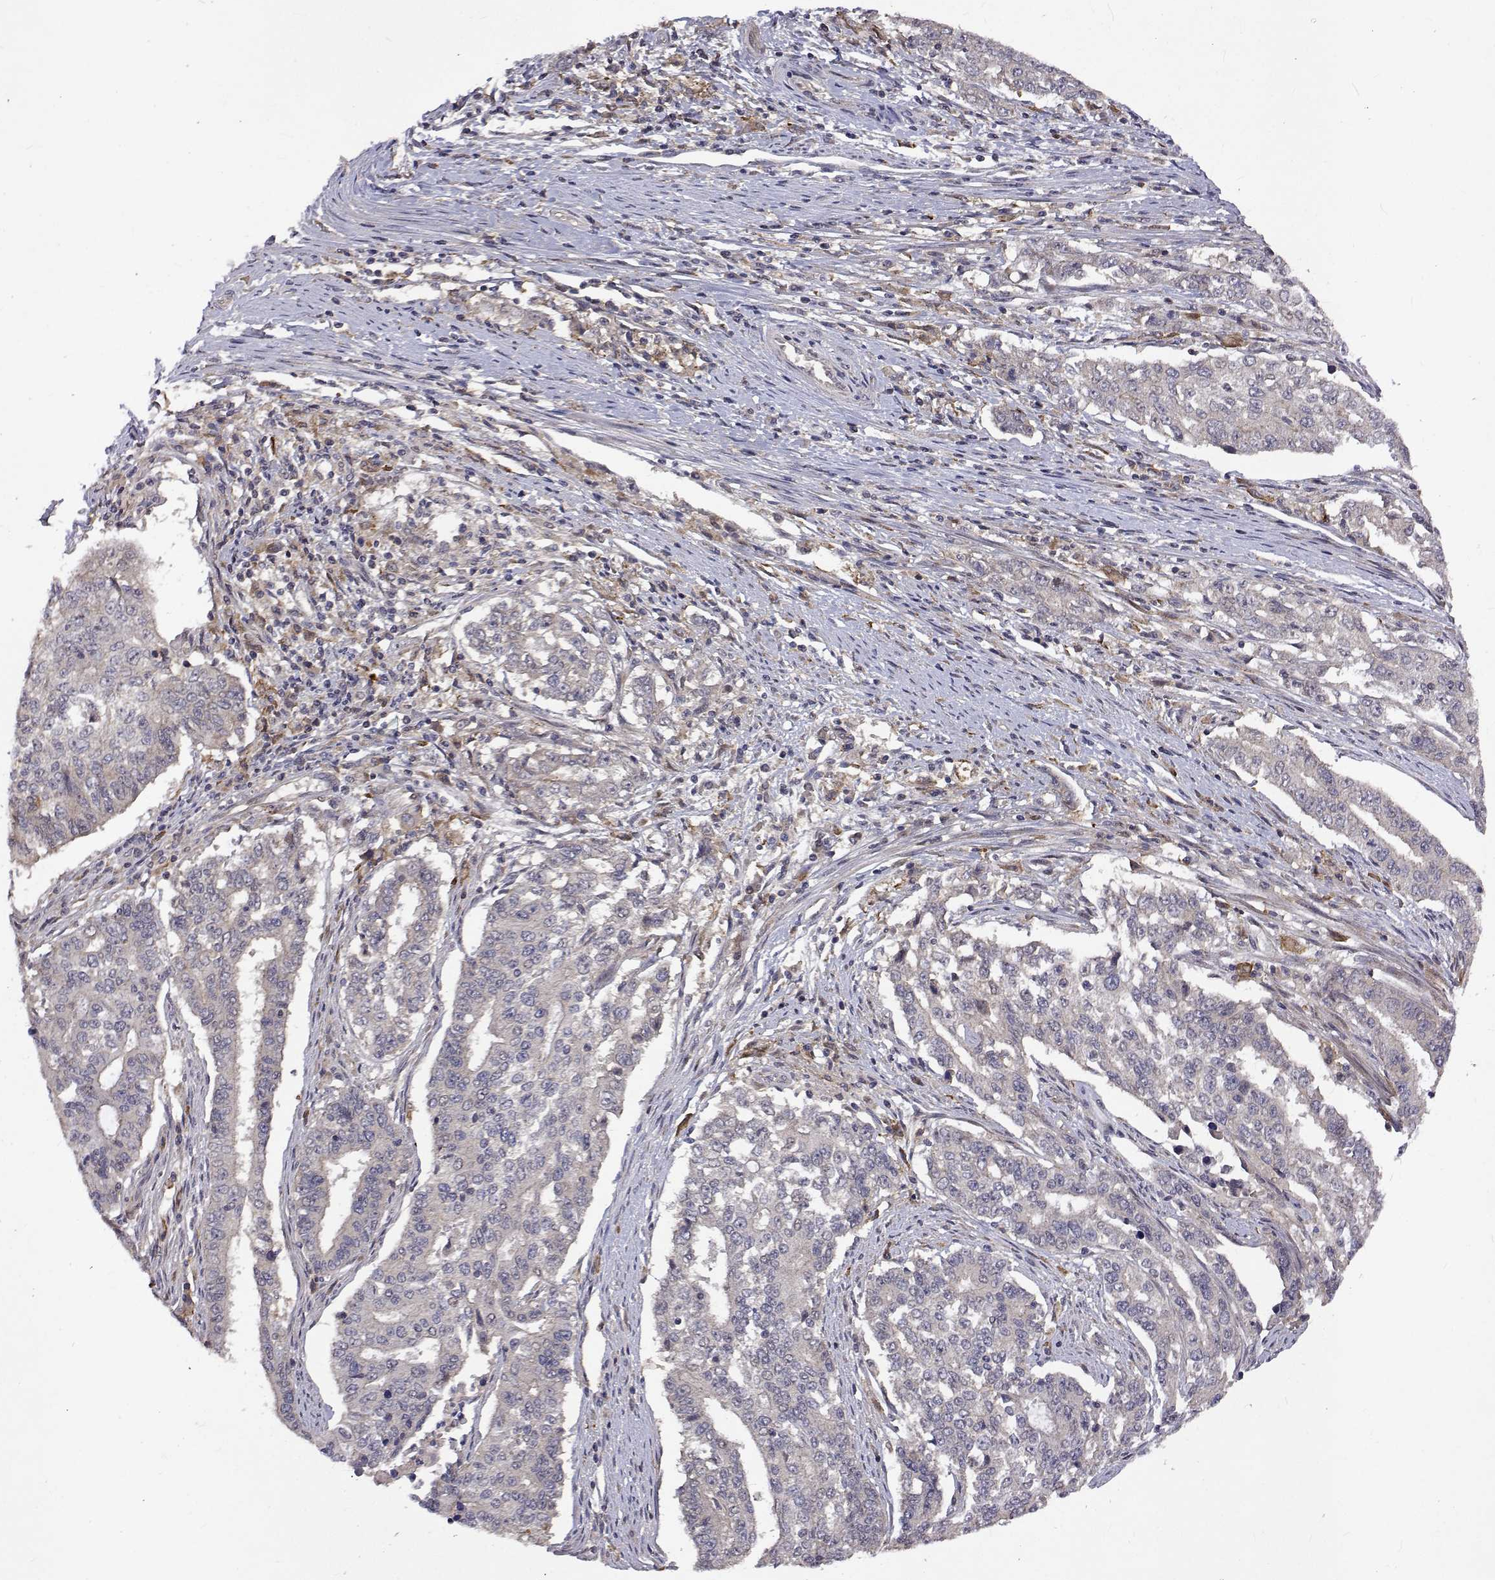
{"staining": {"intensity": "negative", "quantity": "none", "location": "none"}, "tissue": "endometrial cancer", "cell_type": "Tumor cells", "image_type": "cancer", "snomed": [{"axis": "morphology", "description": "Adenocarcinoma, NOS"}, {"axis": "topography", "description": "Uterus"}], "caption": "DAB (3,3'-diaminobenzidine) immunohistochemical staining of human endometrial cancer (adenocarcinoma) shows no significant staining in tumor cells. (Brightfield microscopy of DAB (3,3'-diaminobenzidine) immunohistochemistry at high magnification).", "gene": "ALKBH8", "patient": {"sex": "female", "age": 59}}